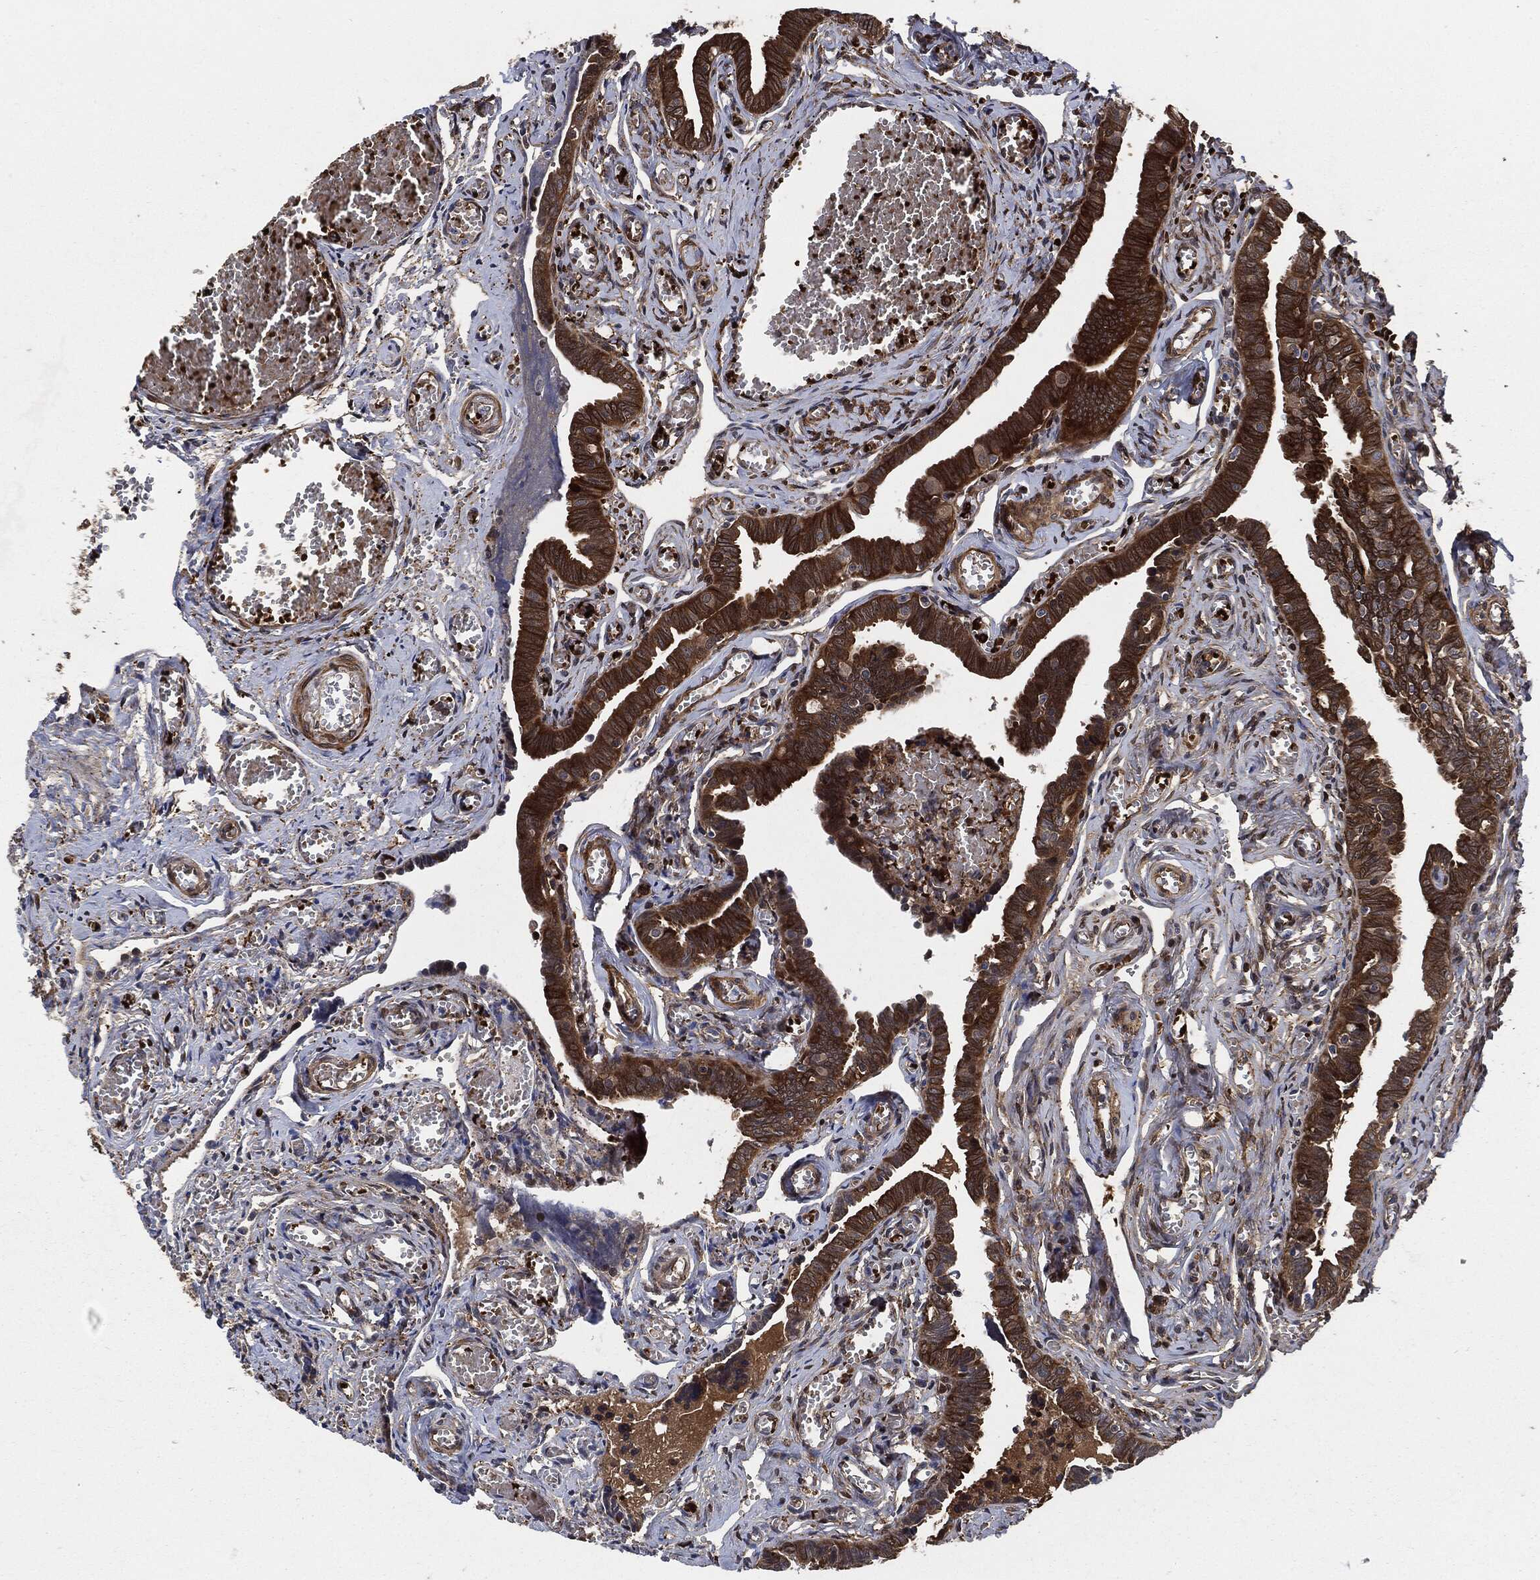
{"staining": {"intensity": "strong", "quantity": ">75%", "location": "cytoplasmic/membranous"}, "tissue": "fallopian tube", "cell_type": "Glandular cells", "image_type": "normal", "snomed": [{"axis": "morphology", "description": "Normal tissue, NOS"}, {"axis": "topography", "description": "Vascular tissue"}, {"axis": "topography", "description": "Fallopian tube"}], "caption": "Fallopian tube stained with a brown dye exhibits strong cytoplasmic/membranous positive staining in about >75% of glandular cells.", "gene": "PRDX2", "patient": {"sex": "female", "age": 67}}